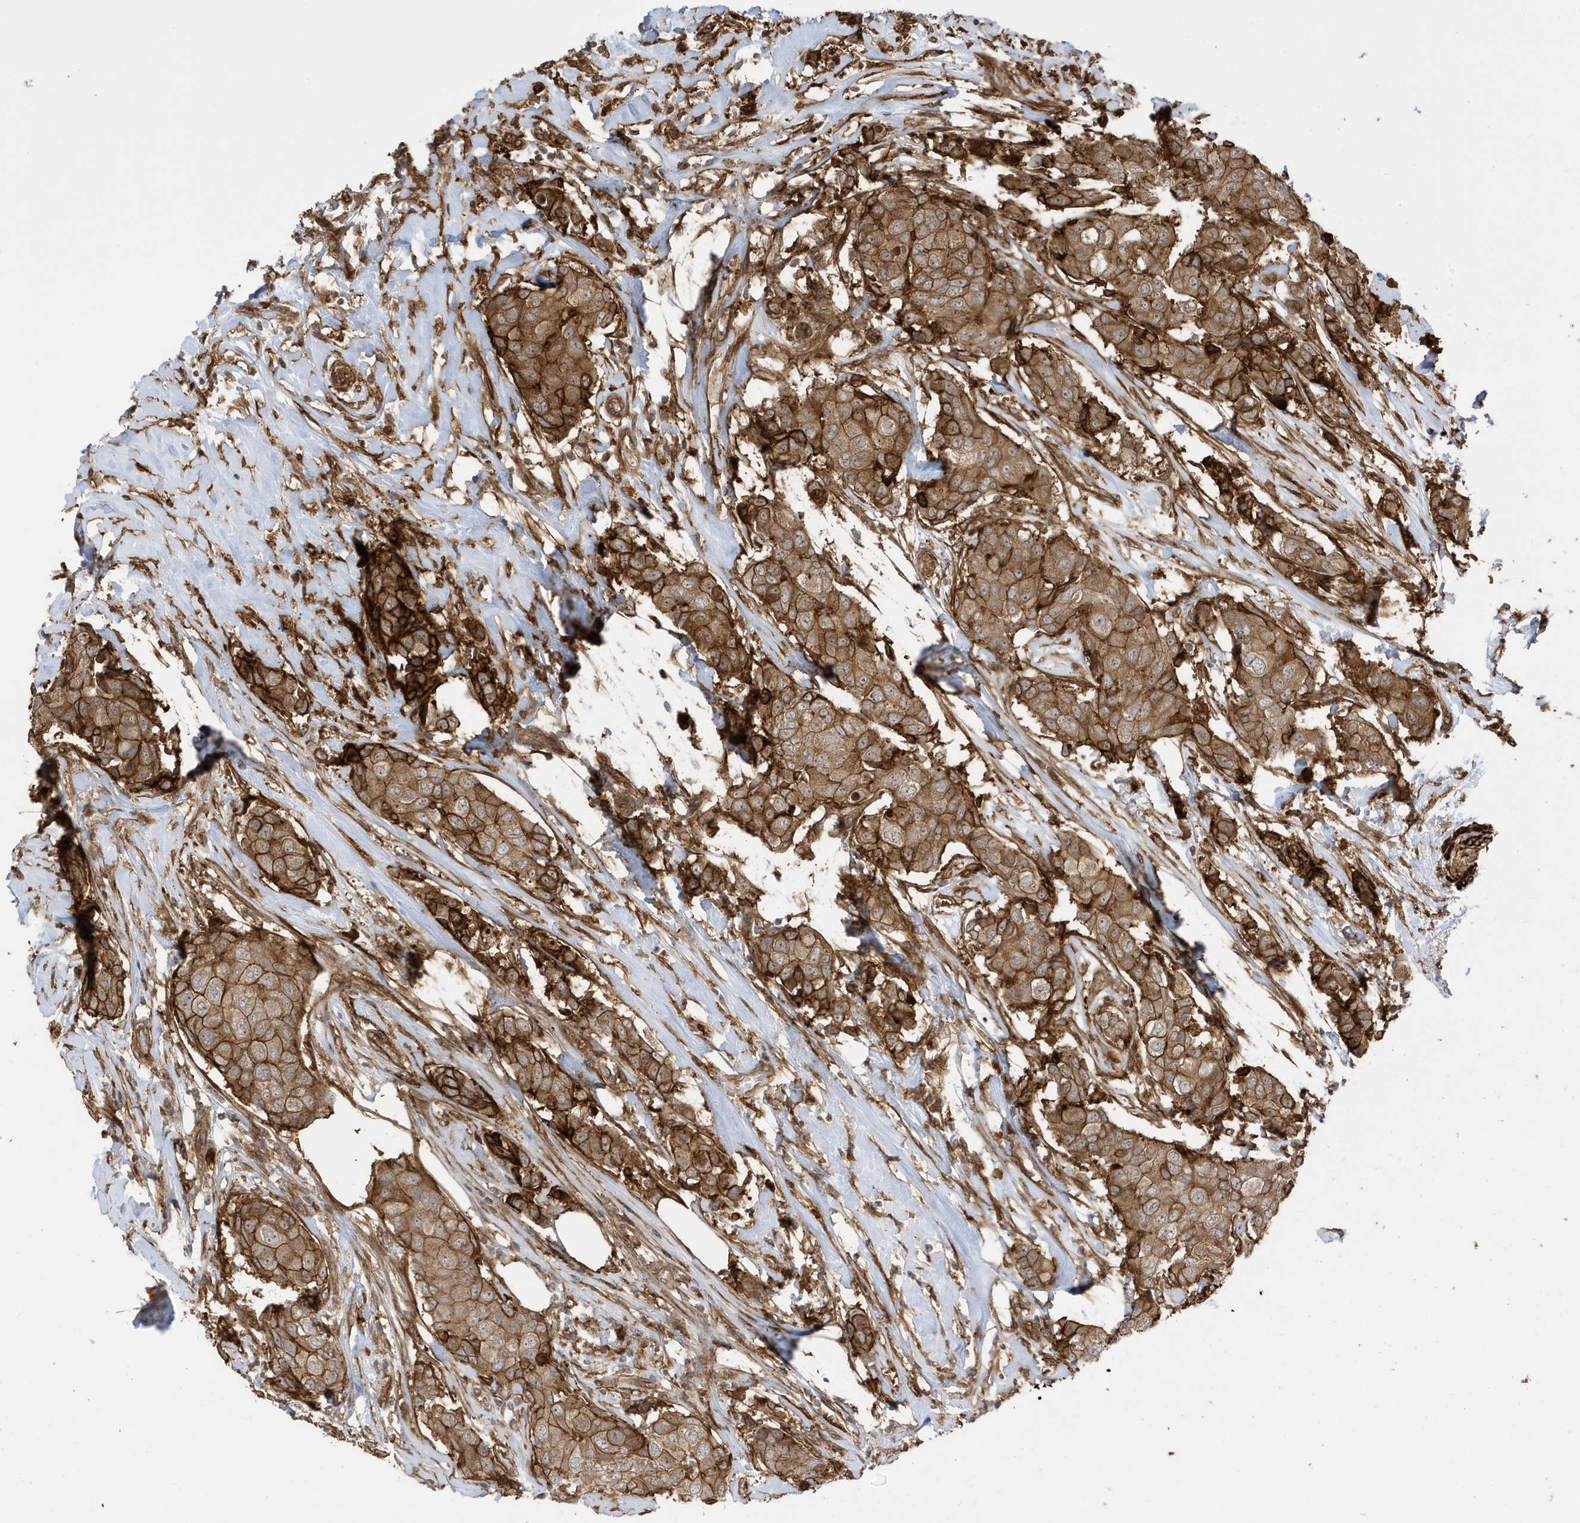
{"staining": {"intensity": "strong", "quantity": ">75%", "location": "cytoplasmic/membranous"}, "tissue": "breast cancer", "cell_type": "Tumor cells", "image_type": "cancer", "snomed": [{"axis": "morphology", "description": "Duct carcinoma"}, {"axis": "topography", "description": "Breast"}], "caption": "Breast cancer was stained to show a protein in brown. There is high levels of strong cytoplasmic/membranous staining in approximately >75% of tumor cells.", "gene": "CDC42EP3", "patient": {"sex": "female", "age": 80}}